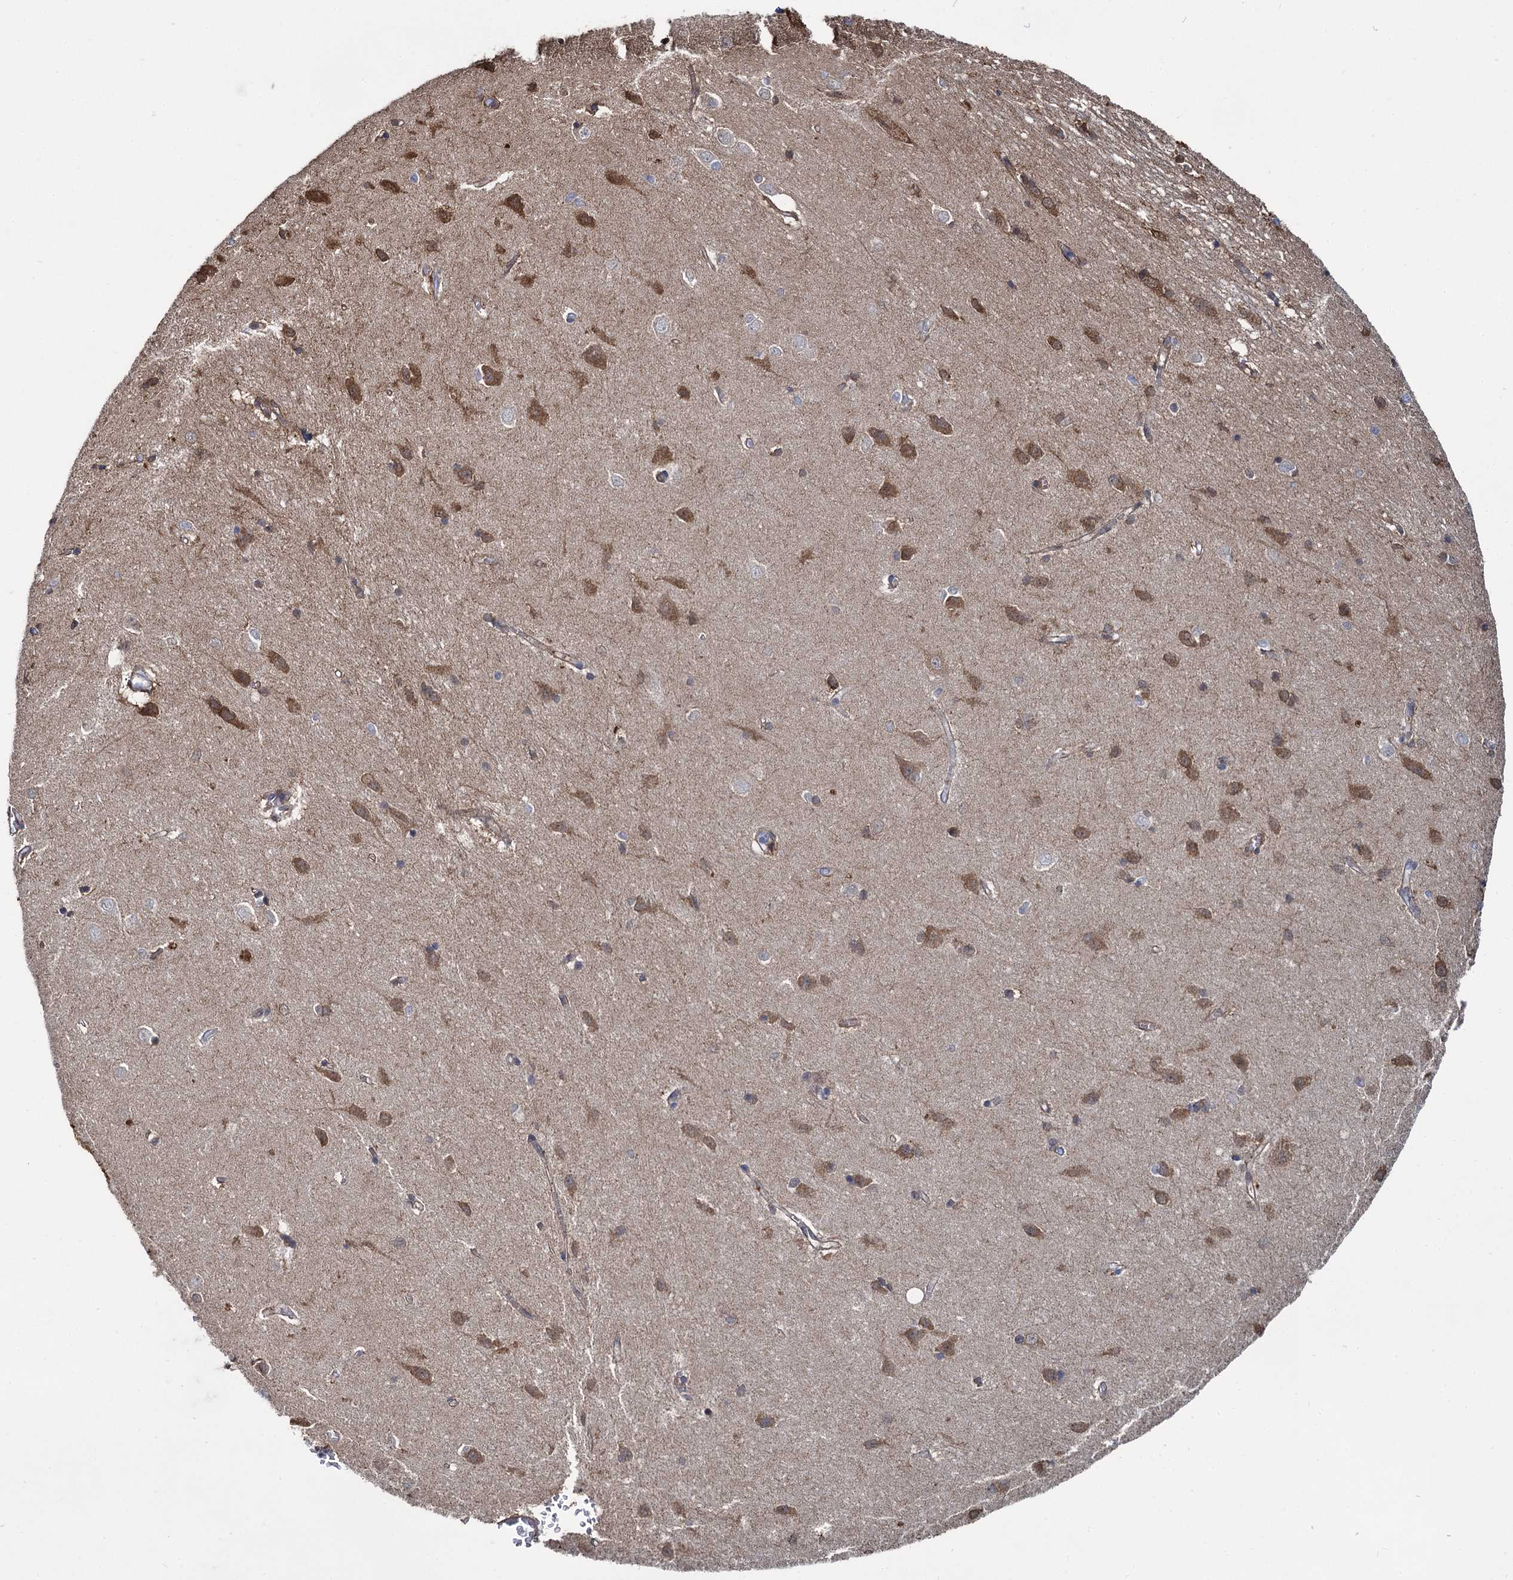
{"staining": {"intensity": "moderate", "quantity": "<25%", "location": "cytoplasmic/membranous"}, "tissue": "caudate", "cell_type": "Glial cells", "image_type": "normal", "snomed": [{"axis": "morphology", "description": "Normal tissue, NOS"}, {"axis": "topography", "description": "Lateral ventricle wall"}], "caption": "Brown immunohistochemical staining in normal human caudate reveals moderate cytoplasmic/membranous positivity in about <25% of glial cells.", "gene": "FABP5", "patient": {"sex": "male", "age": 37}}